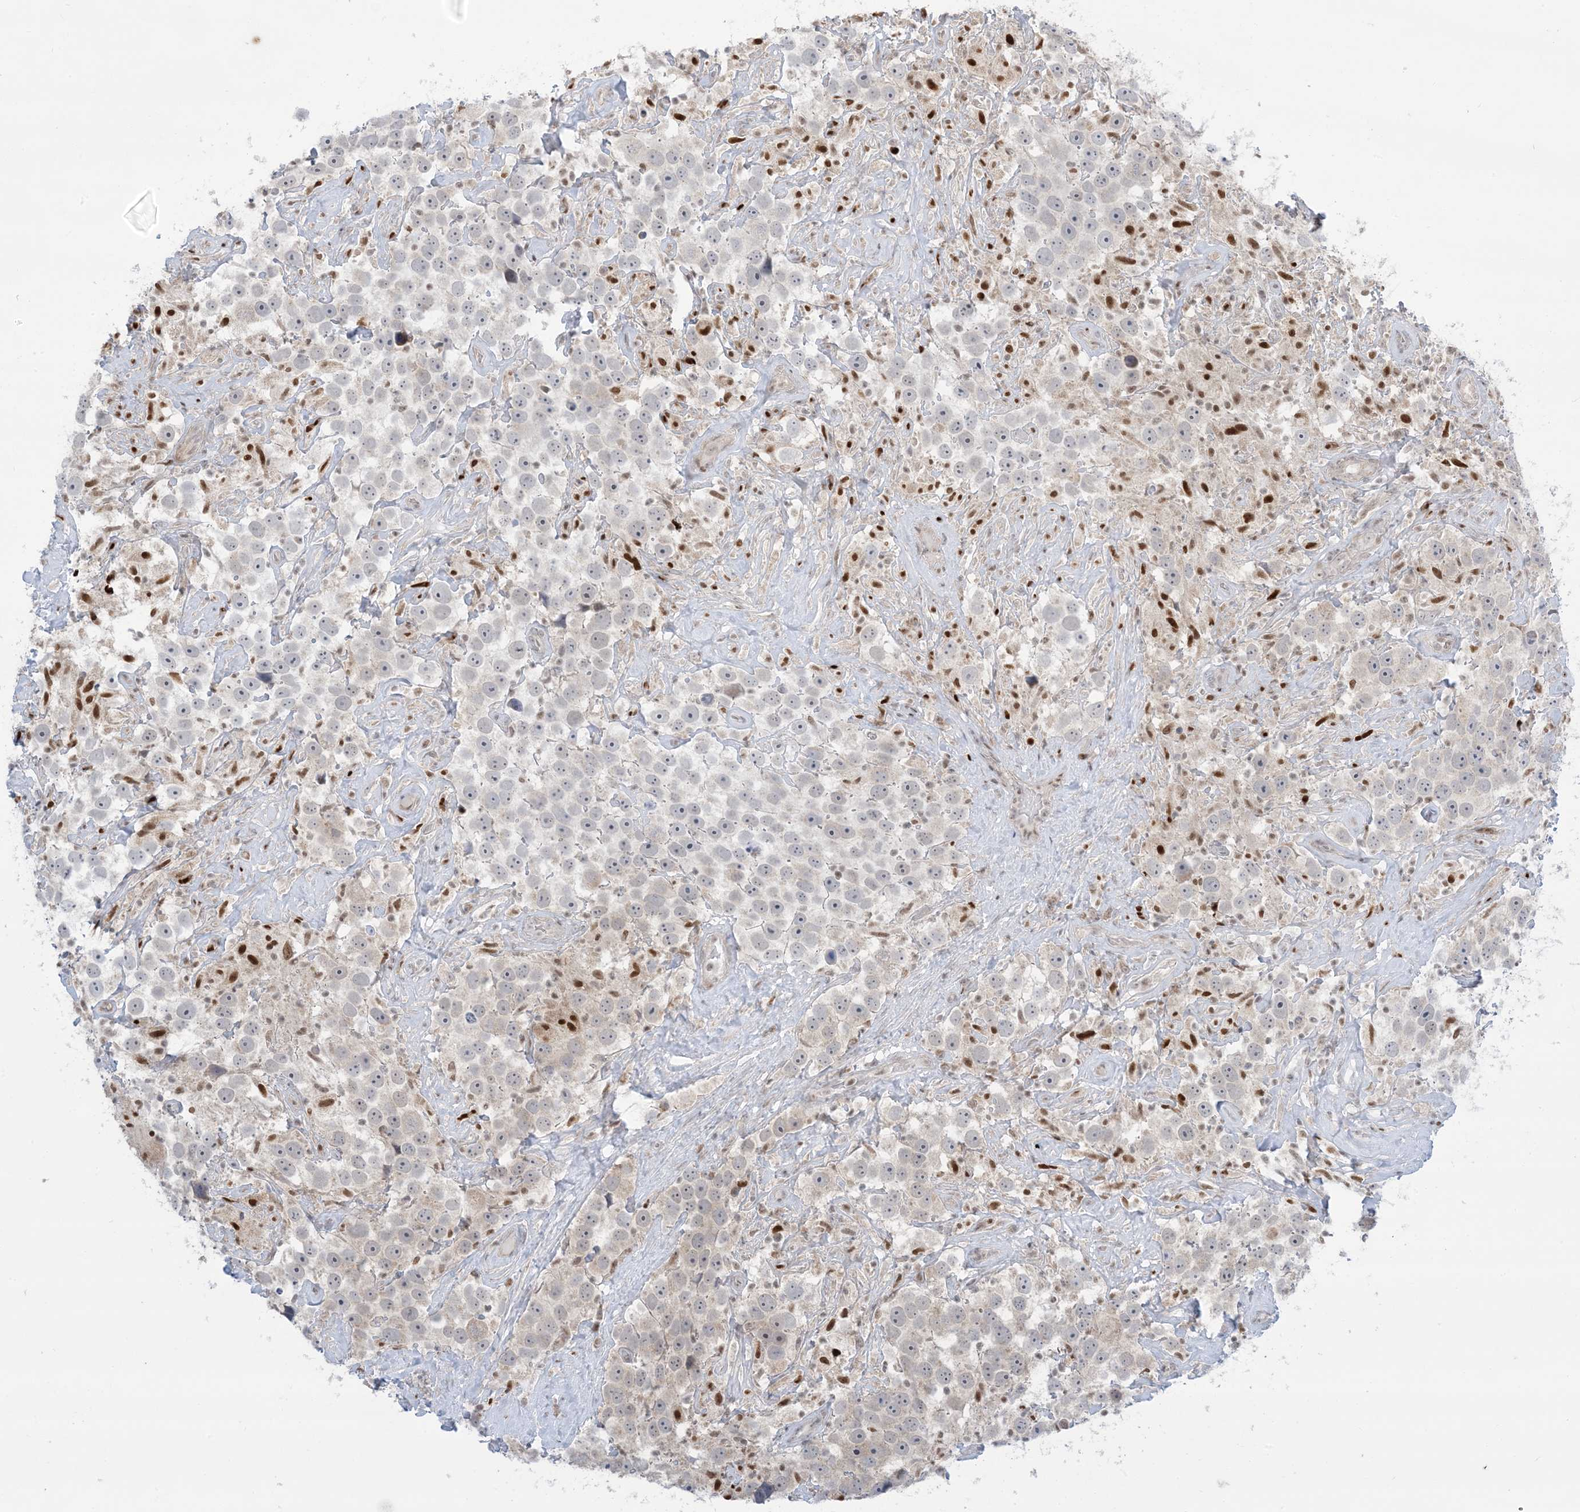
{"staining": {"intensity": "negative", "quantity": "none", "location": "none"}, "tissue": "testis cancer", "cell_type": "Tumor cells", "image_type": "cancer", "snomed": [{"axis": "morphology", "description": "Seminoma, NOS"}, {"axis": "topography", "description": "Testis"}], "caption": "Tumor cells show no significant protein staining in testis seminoma. (DAB IHC, high magnification).", "gene": "TFPT", "patient": {"sex": "male", "age": 49}}